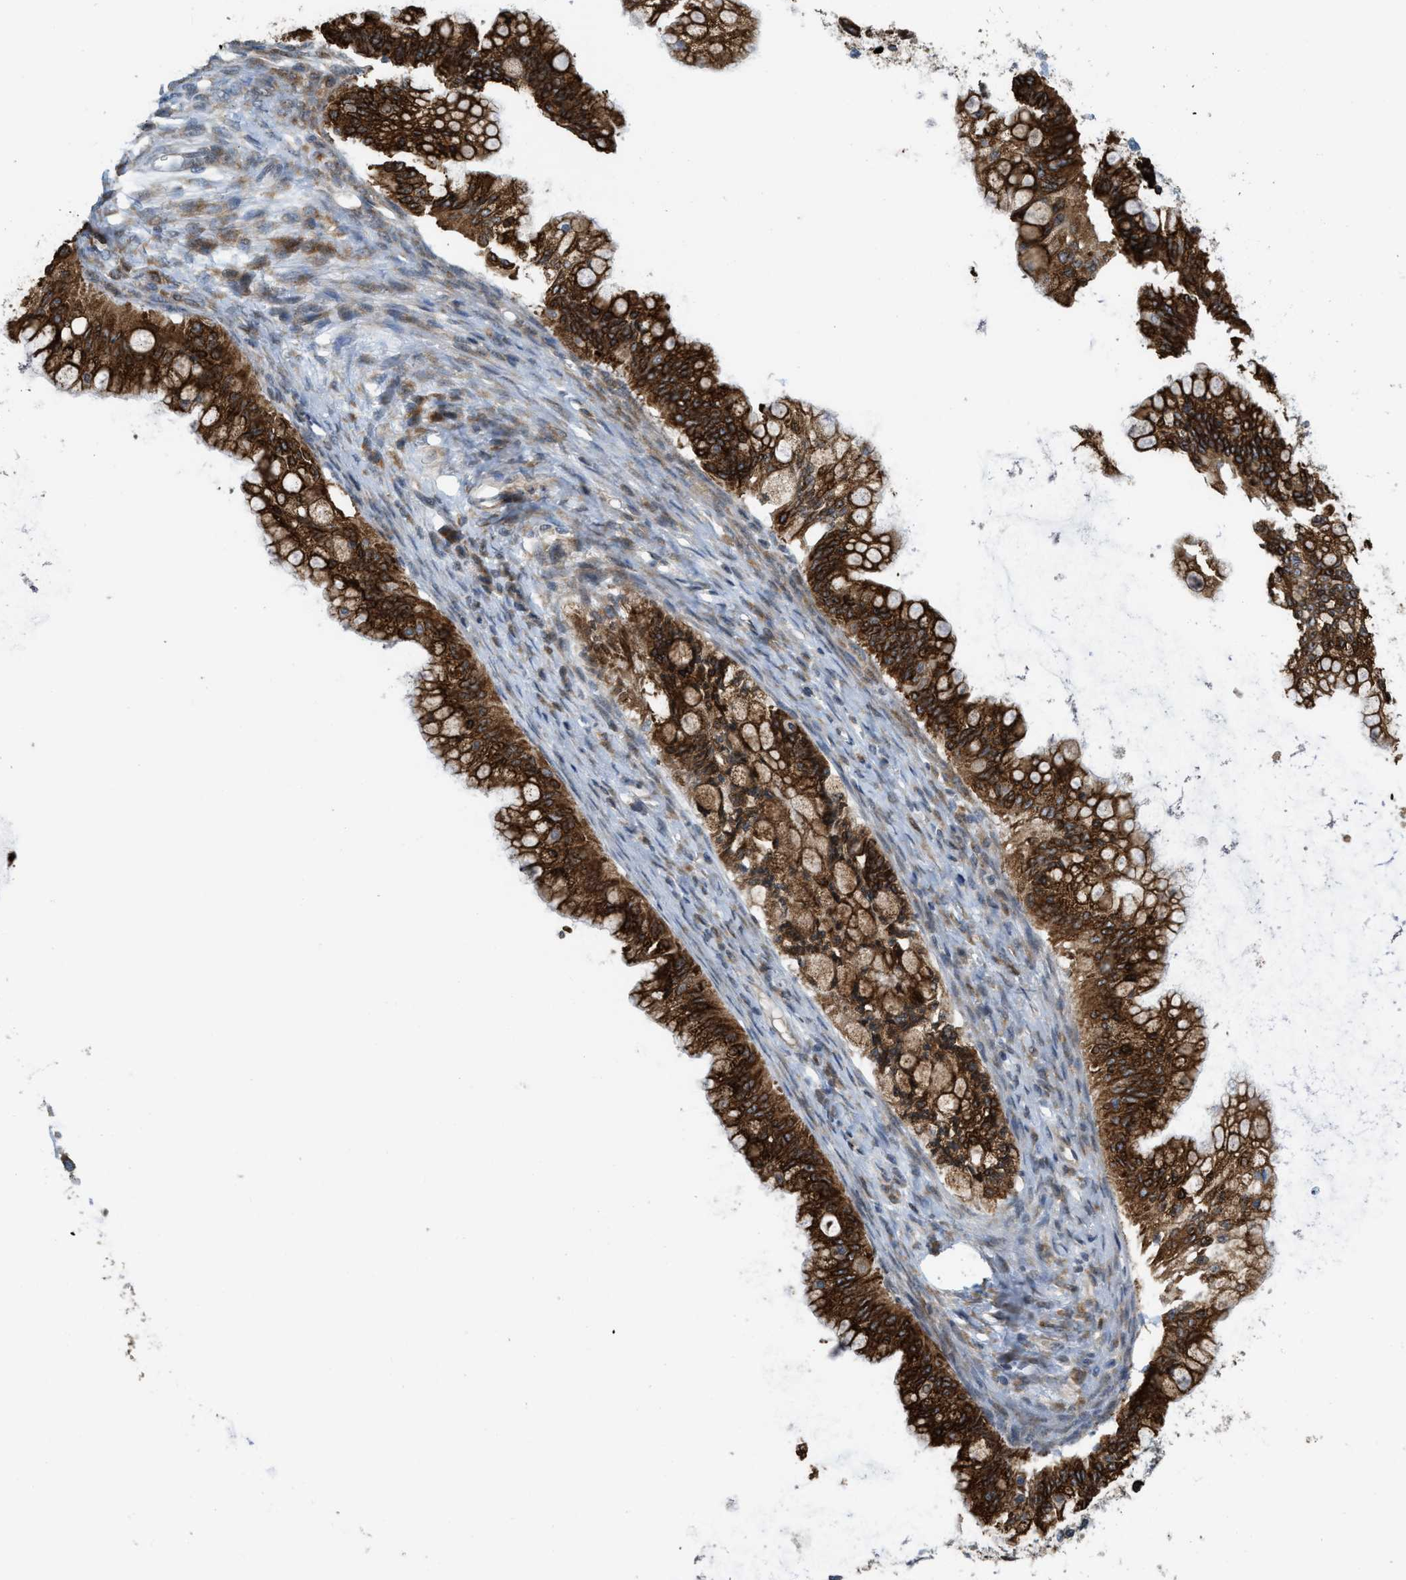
{"staining": {"intensity": "strong", "quantity": ">75%", "location": "cytoplasmic/membranous"}, "tissue": "ovarian cancer", "cell_type": "Tumor cells", "image_type": "cancer", "snomed": [{"axis": "morphology", "description": "Cystadenocarcinoma, mucinous, NOS"}, {"axis": "topography", "description": "Ovary"}], "caption": "Mucinous cystadenocarcinoma (ovarian) tissue demonstrates strong cytoplasmic/membranous staining in approximately >75% of tumor cells (Brightfield microscopy of DAB IHC at high magnification).", "gene": "DIPK1A", "patient": {"sex": "female", "age": 57}}